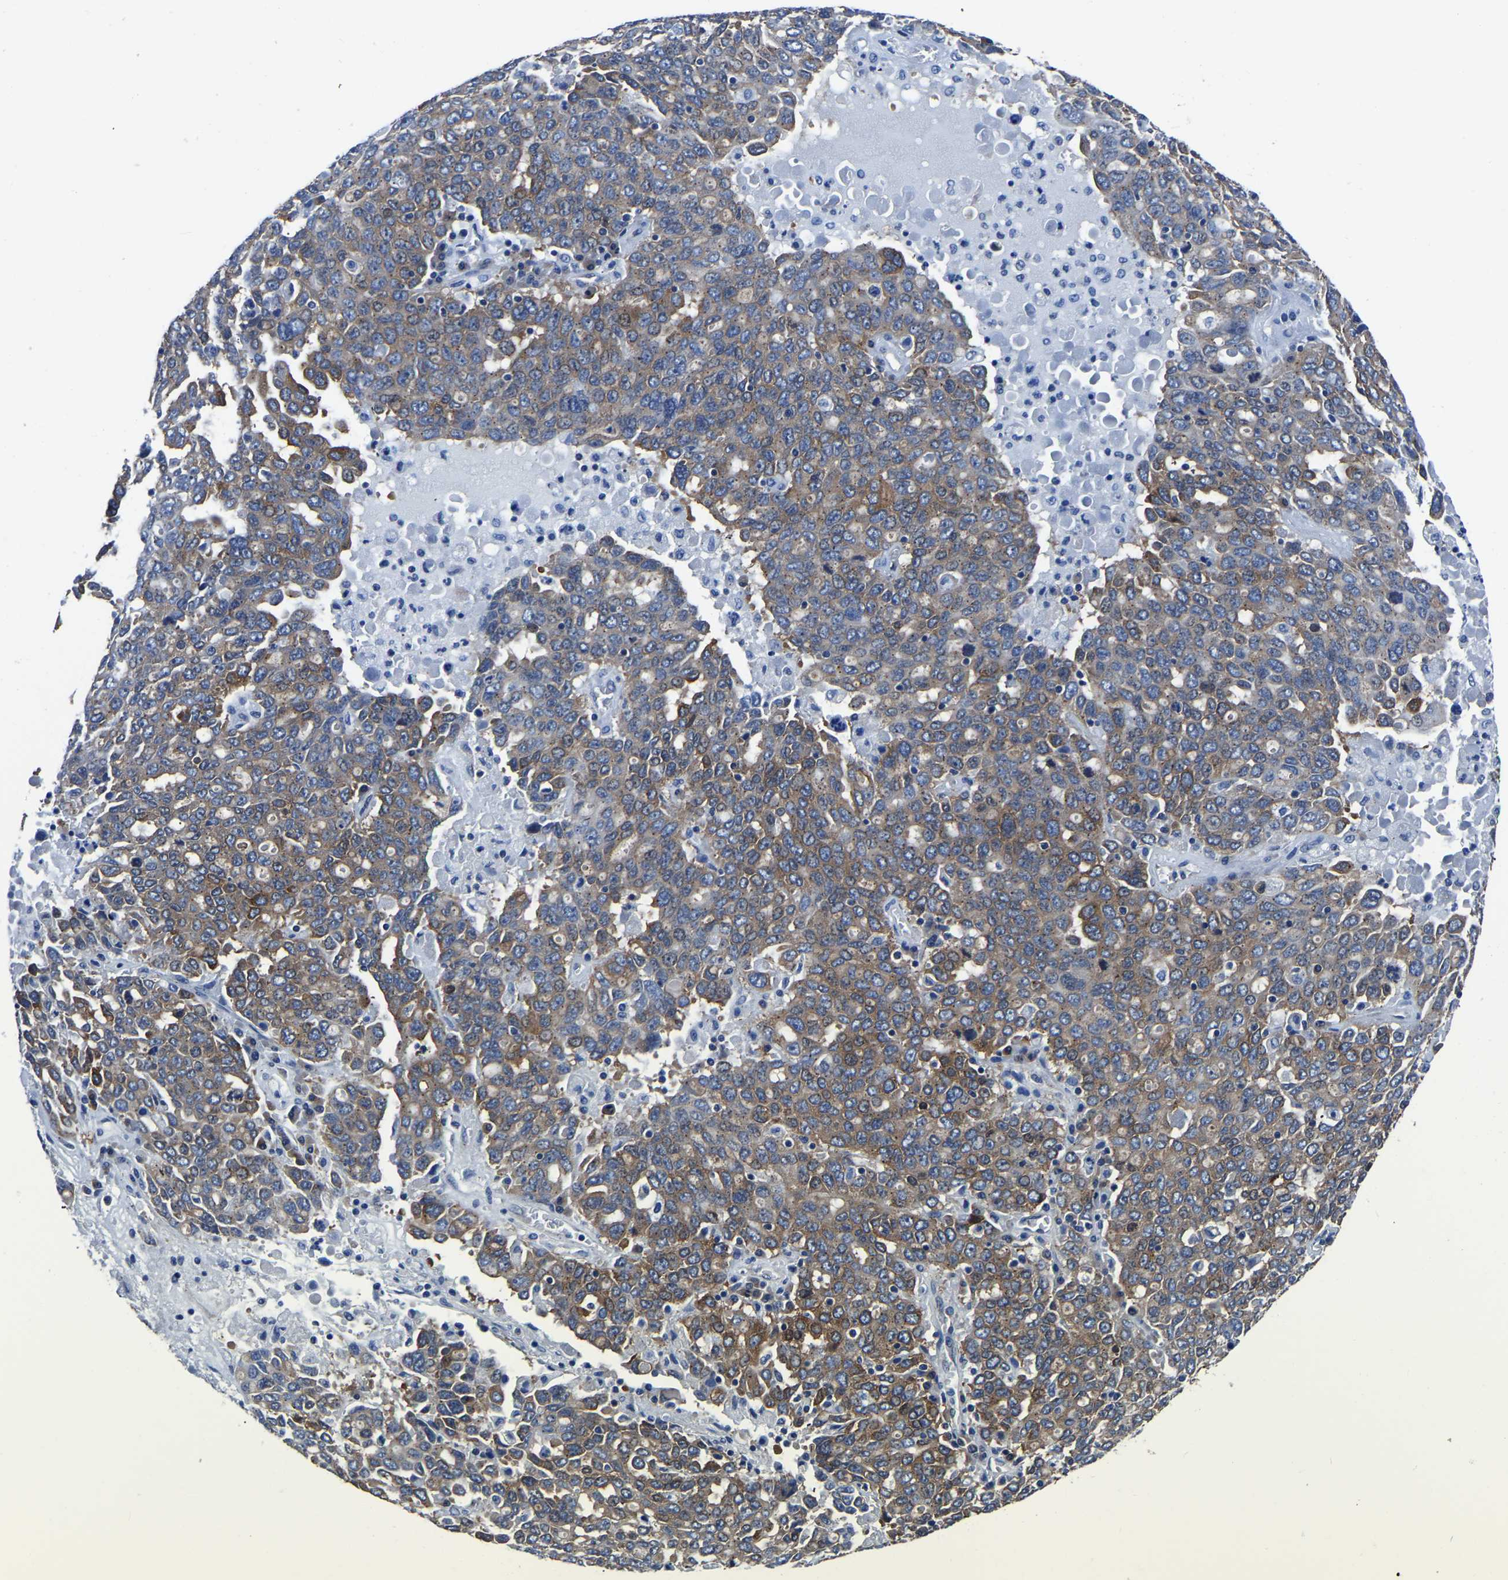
{"staining": {"intensity": "moderate", "quantity": "25%-75%", "location": "cytoplasmic/membranous"}, "tissue": "ovarian cancer", "cell_type": "Tumor cells", "image_type": "cancer", "snomed": [{"axis": "morphology", "description": "Carcinoma, endometroid"}, {"axis": "topography", "description": "Ovary"}], "caption": "Immunohistochemical staining of ovarian cancer (endometroid carcinoma) shows moderate cytoplasmic/membranous protein expression in about 25%-75% of tumor cells.", "gene": "TFG", "patient": {"sex": "female", "age": 62}}